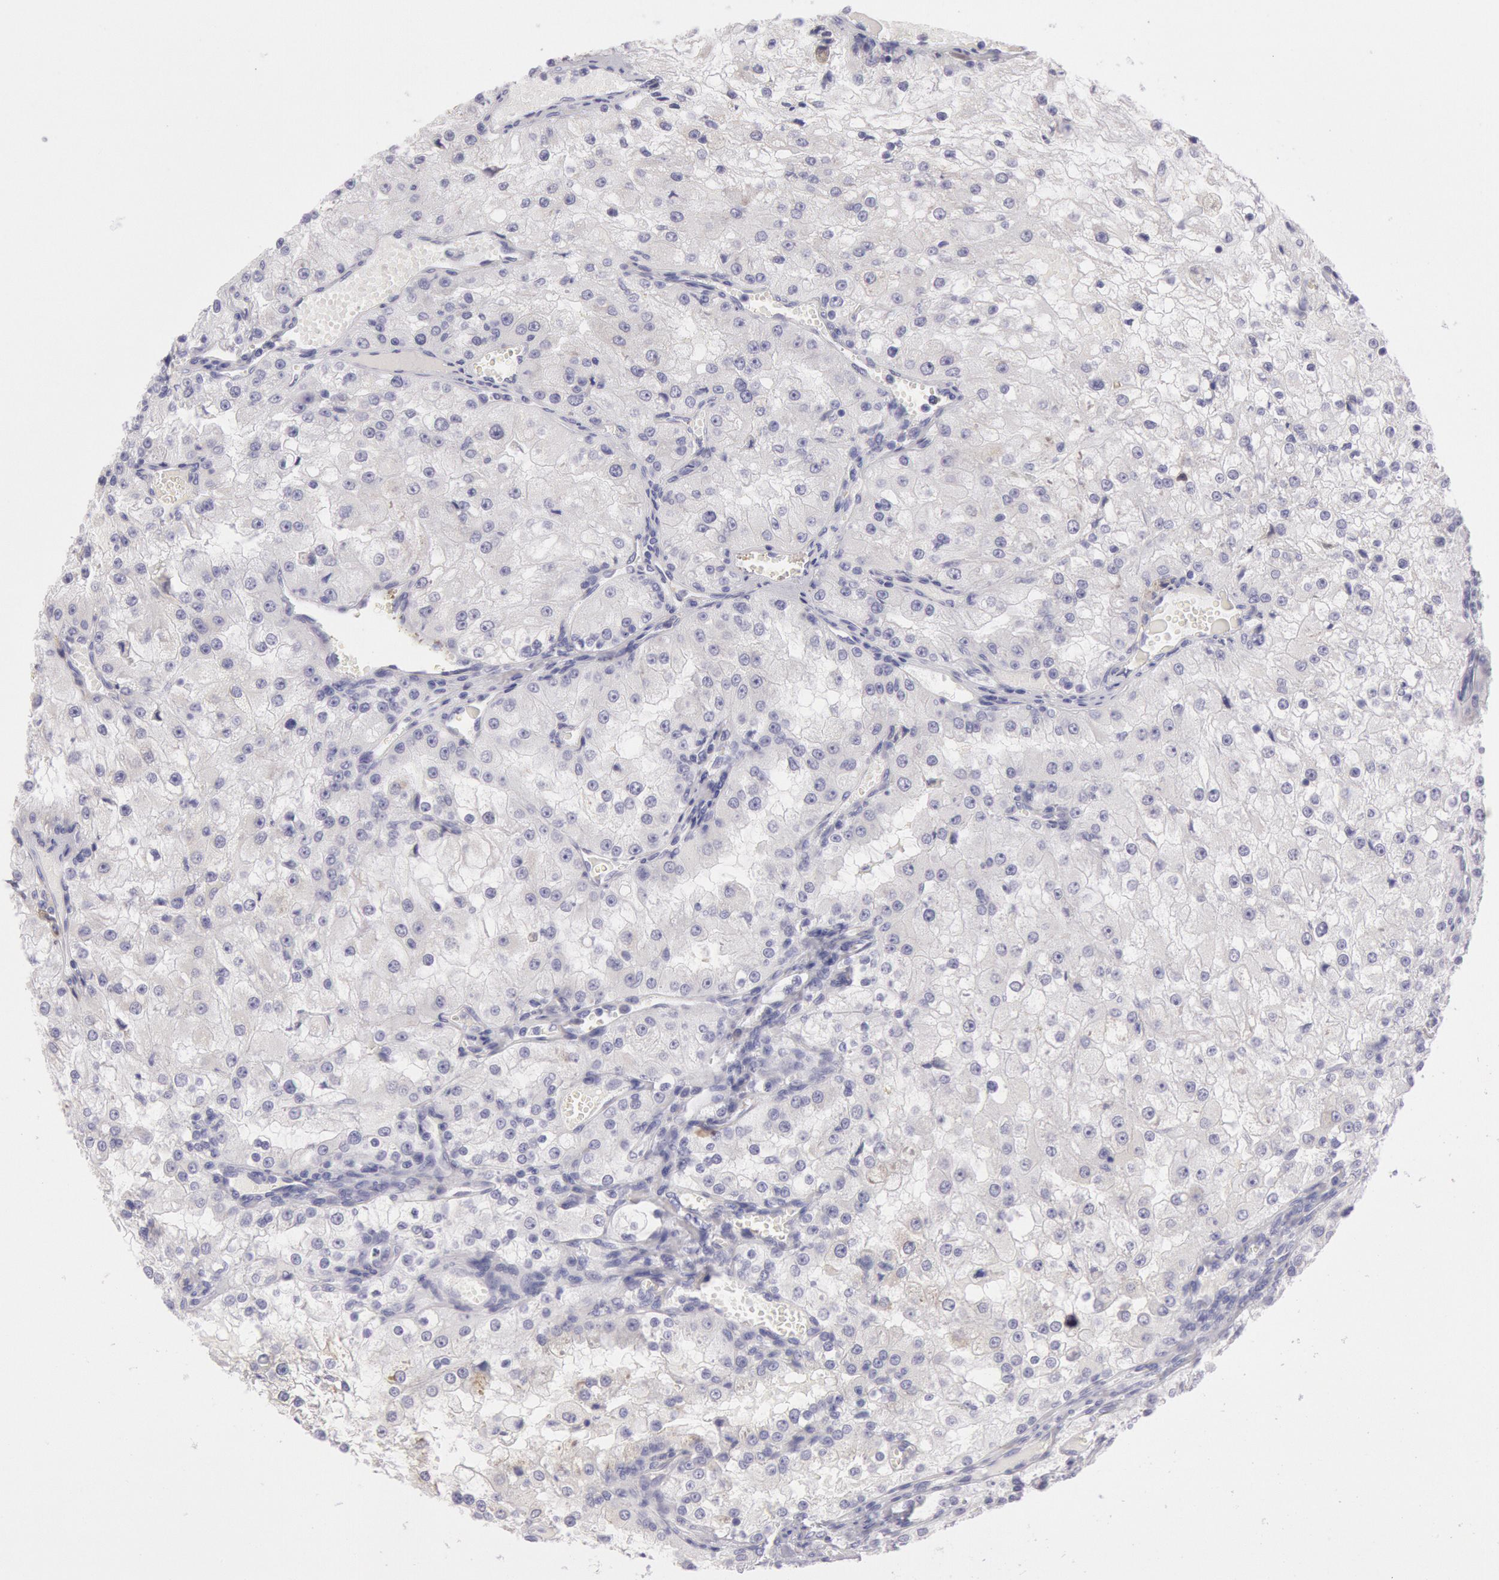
{"staining": {"intensity": "negative", "quantity": "none", "location": "none"}, "tissue": "renal cancer", "cell_type": "Tumor cells", "image_type": "cancer", "snomed": [{"axis": "morphology", "description": "Adenocarcinoma, NOS"}, {"axis": "topography", "description": "Kidney"}], "caption": "Renal adenocarcinoma was stained to show a protein in brown. There is no significant expression in tumor cells.", "gene": "CIDEB", "patient": {"sex": "female", "age": 74}}